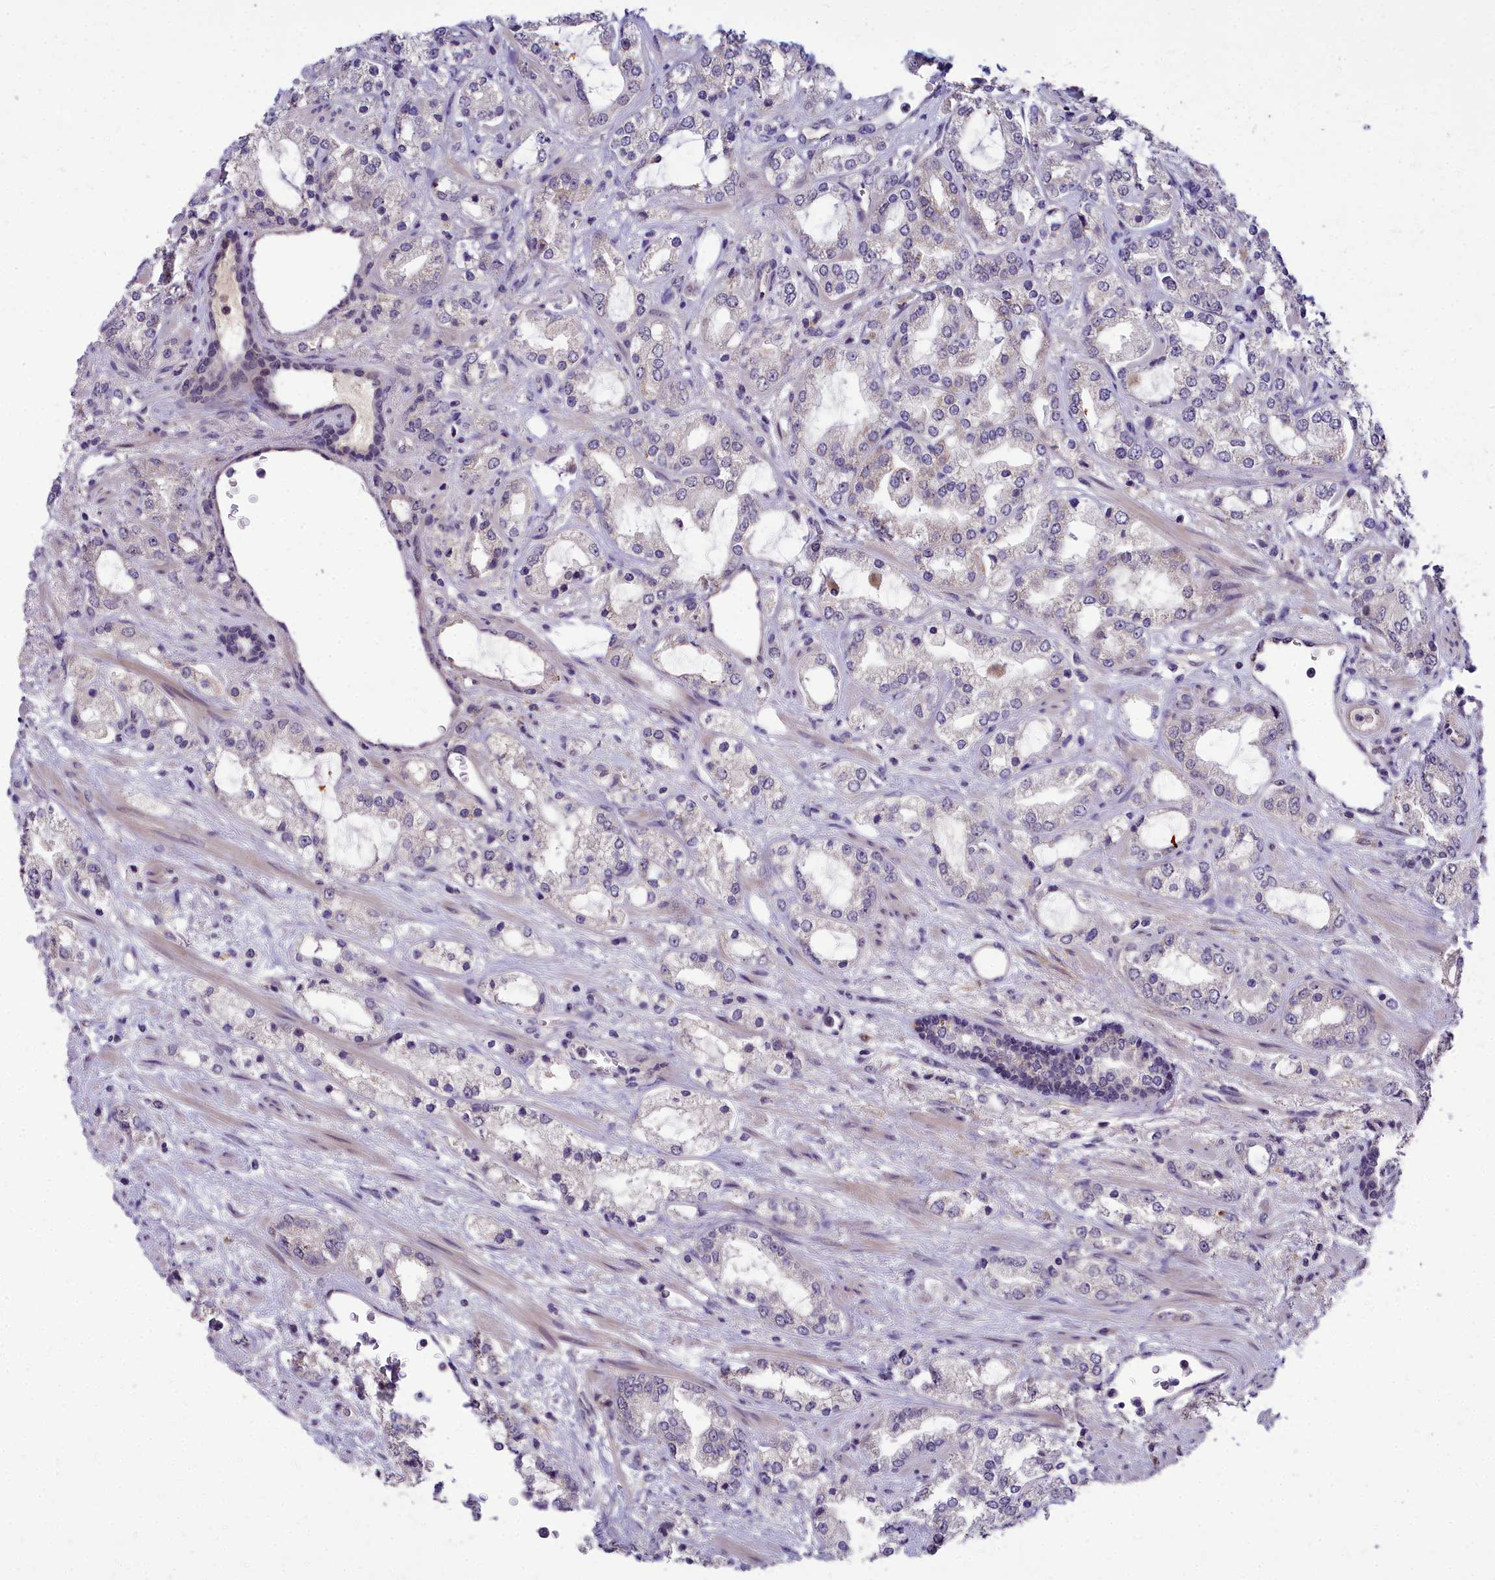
{"staining": {"intensity": "negative", "quantity": "none", "location": "none"}, "tissue": "prostate cancer", "cell_type": "Tumor cells", "image_type": "cancer", "snomed": [{"axis": "morphology", "description": "Adenocarcinoma, High grade"}, {"axis": "topography", "description": "Prostate"}], "caption": "Photomicrograph shows no significant protein positivity in tumor cells of prostate cancer (high-grade adenocarcinoma).", "gene": "ZNF333", "patient": {"sex": "male", "age": 64}}